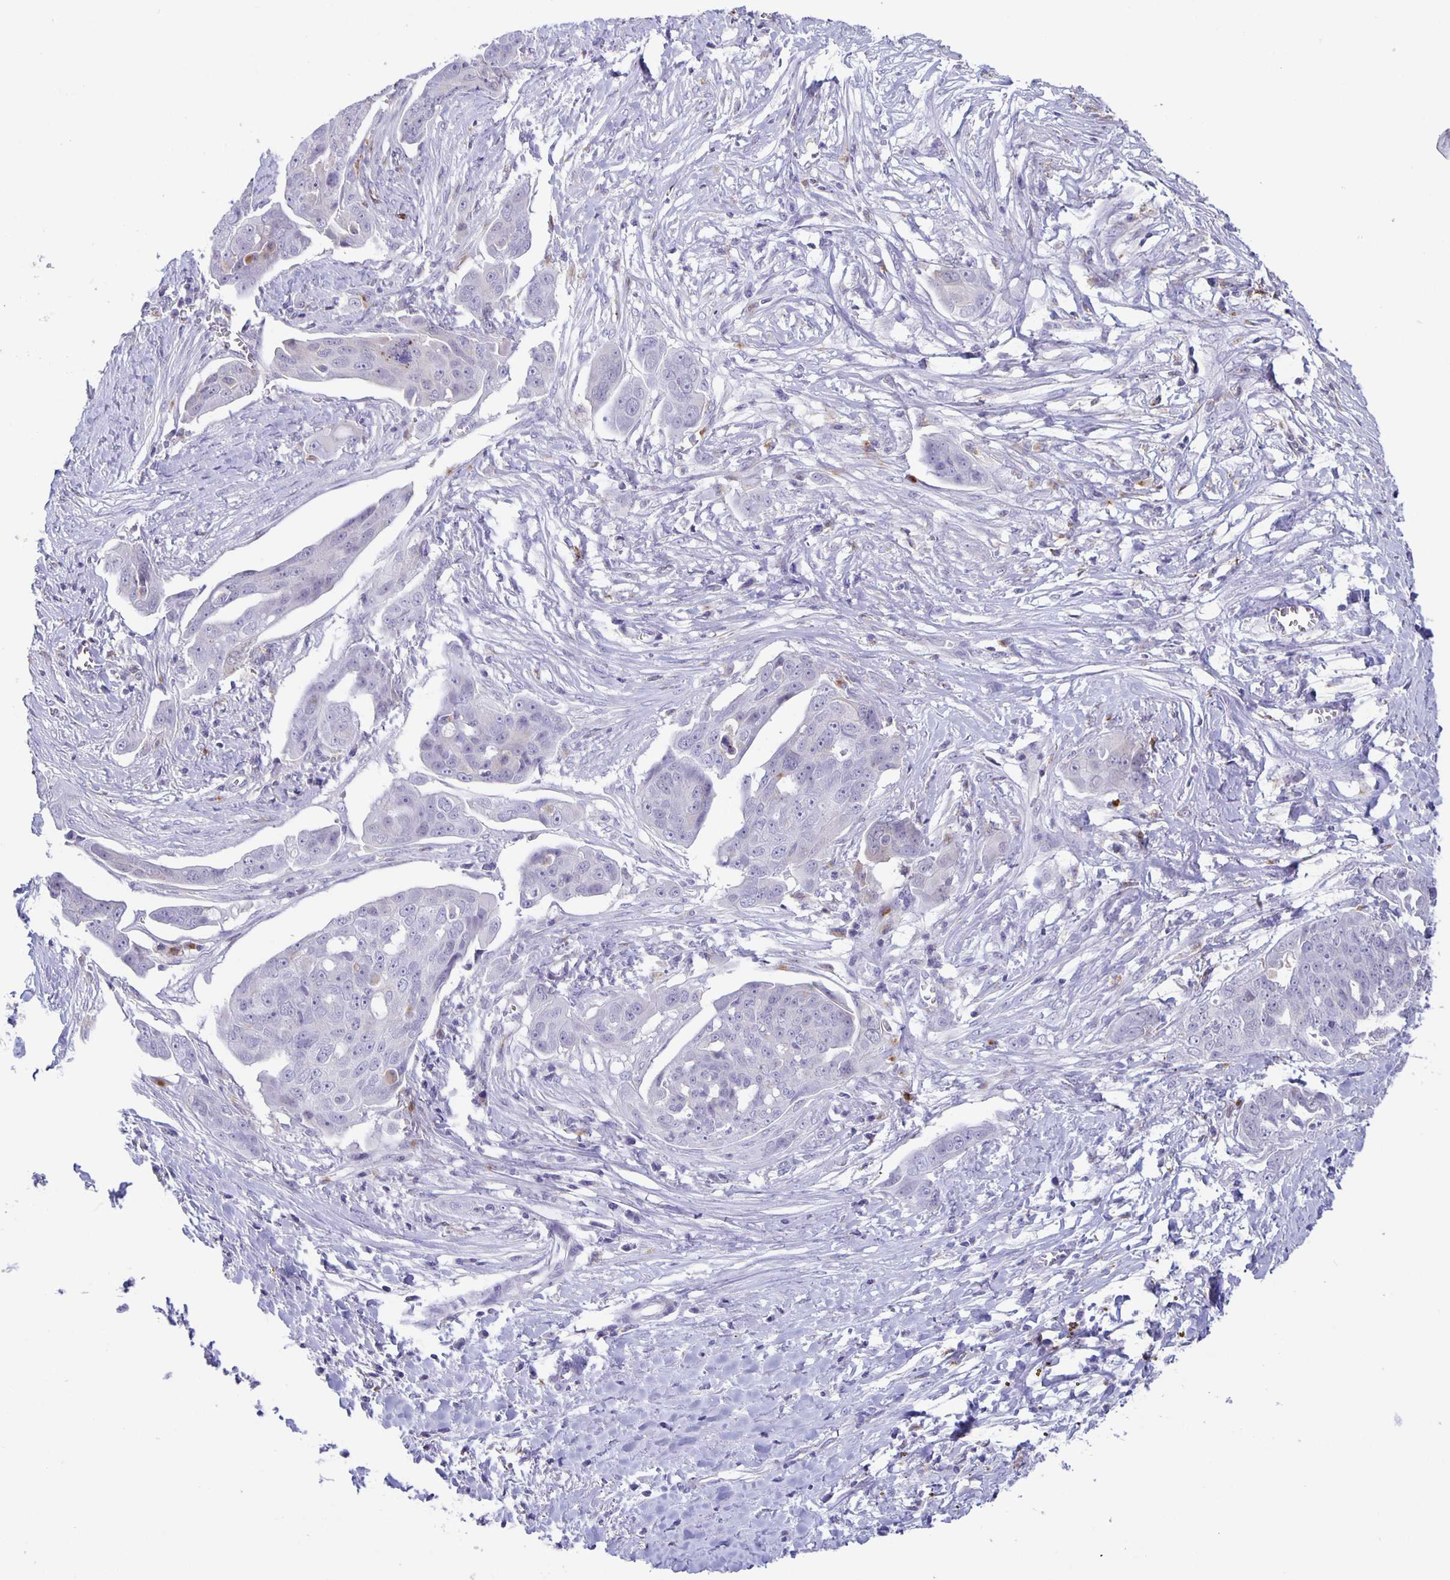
{"staining": {"intensity": "negative", "quantity": "none", "location": "none"}, "tissue": "ovarian cancer", "cell_type": "Tumor cells", "image_type": "cancer", "snomed": [{"axis": "morphology", "description": "Carcinoma, endometroid"}, {"axis": "topography", "description": "Ovary"}], "caption": "This is an immunohistochemistry photomicrograph of ovarian cancer. There is no positivity in tumor cells.", "gene": "LIPA", "patient": {"sex": "female", "age": 70}}